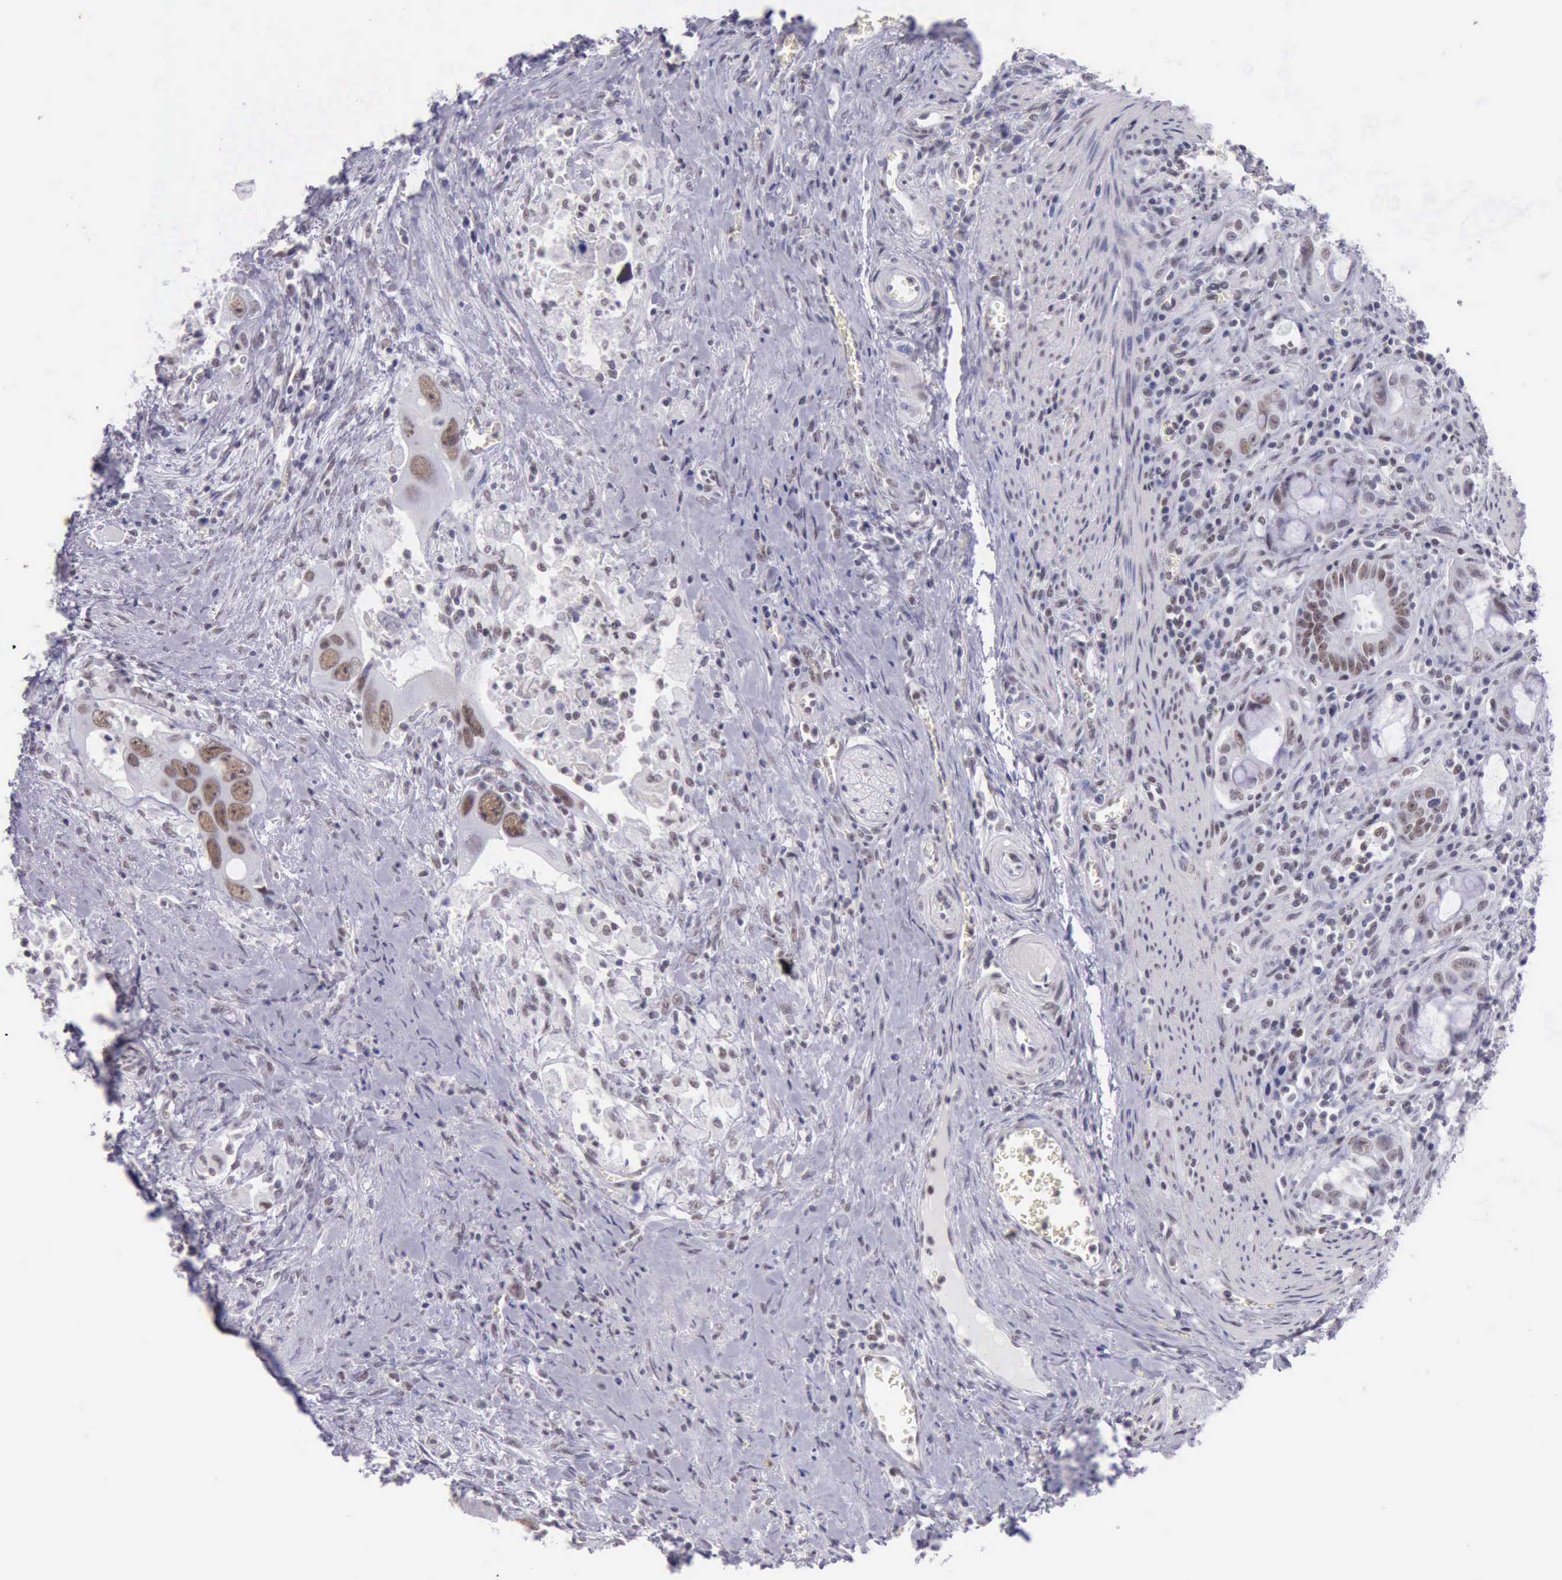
{"staining": {"intensity": "weak", "quantity": "25%-75%", "location": "nuclear"}, "tissue": "colorectal cancer", "cell_type": "Tumor cells", "image_type": "cancer", "snomed": [{"axis": "morphology", "description": "Adenocarcinoma, NOS"}, {"axis": "topography", "description": "Rectum"}], "caption": "A high-resolution photomicrograph shows immunohistochemistry (IHC) staining of colorectal adenocarcinoma, which shows weak nuclear staining in approximately 25%-75% of tumor cells.", "gene": "EP300", "patient": {"sex": "male", "age": 70}}